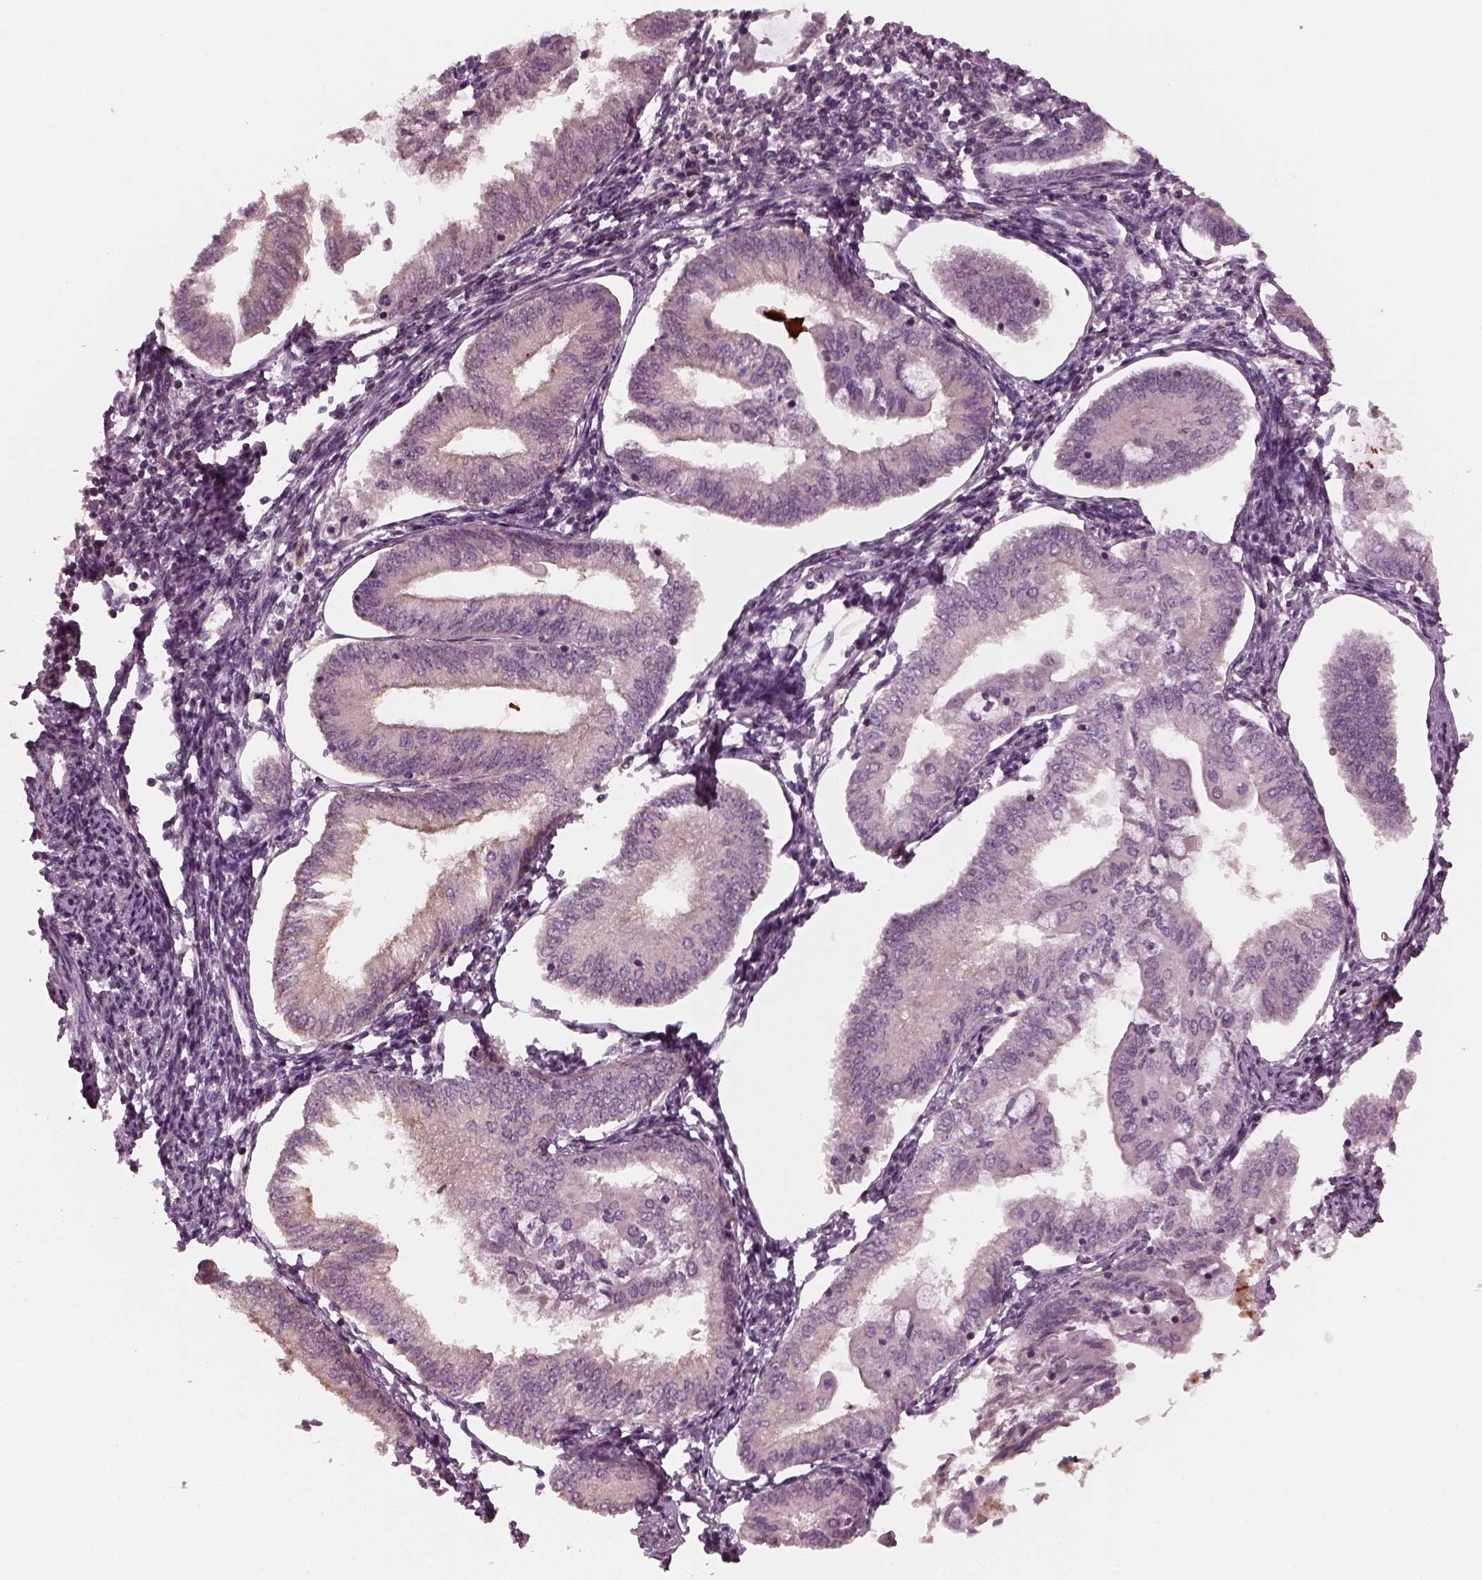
{"staining": {"intensity": "negative", "quantity": "none", "location": "none"}, "tissue": "endometrial cancer", "cell_type": "Tumor cells", "image_type": "cancer", "snomed": [{"axis": "morphology", "description": "Adenocarcinoma, NOS"}, {"axis": "topography", "description": "Endometrium"}], "caption": "Tumor cells show no significant positivity in endometrial adenocarcinoma.", "gene": "PORCN", "patient": {"sex": "female", "age": 55}}